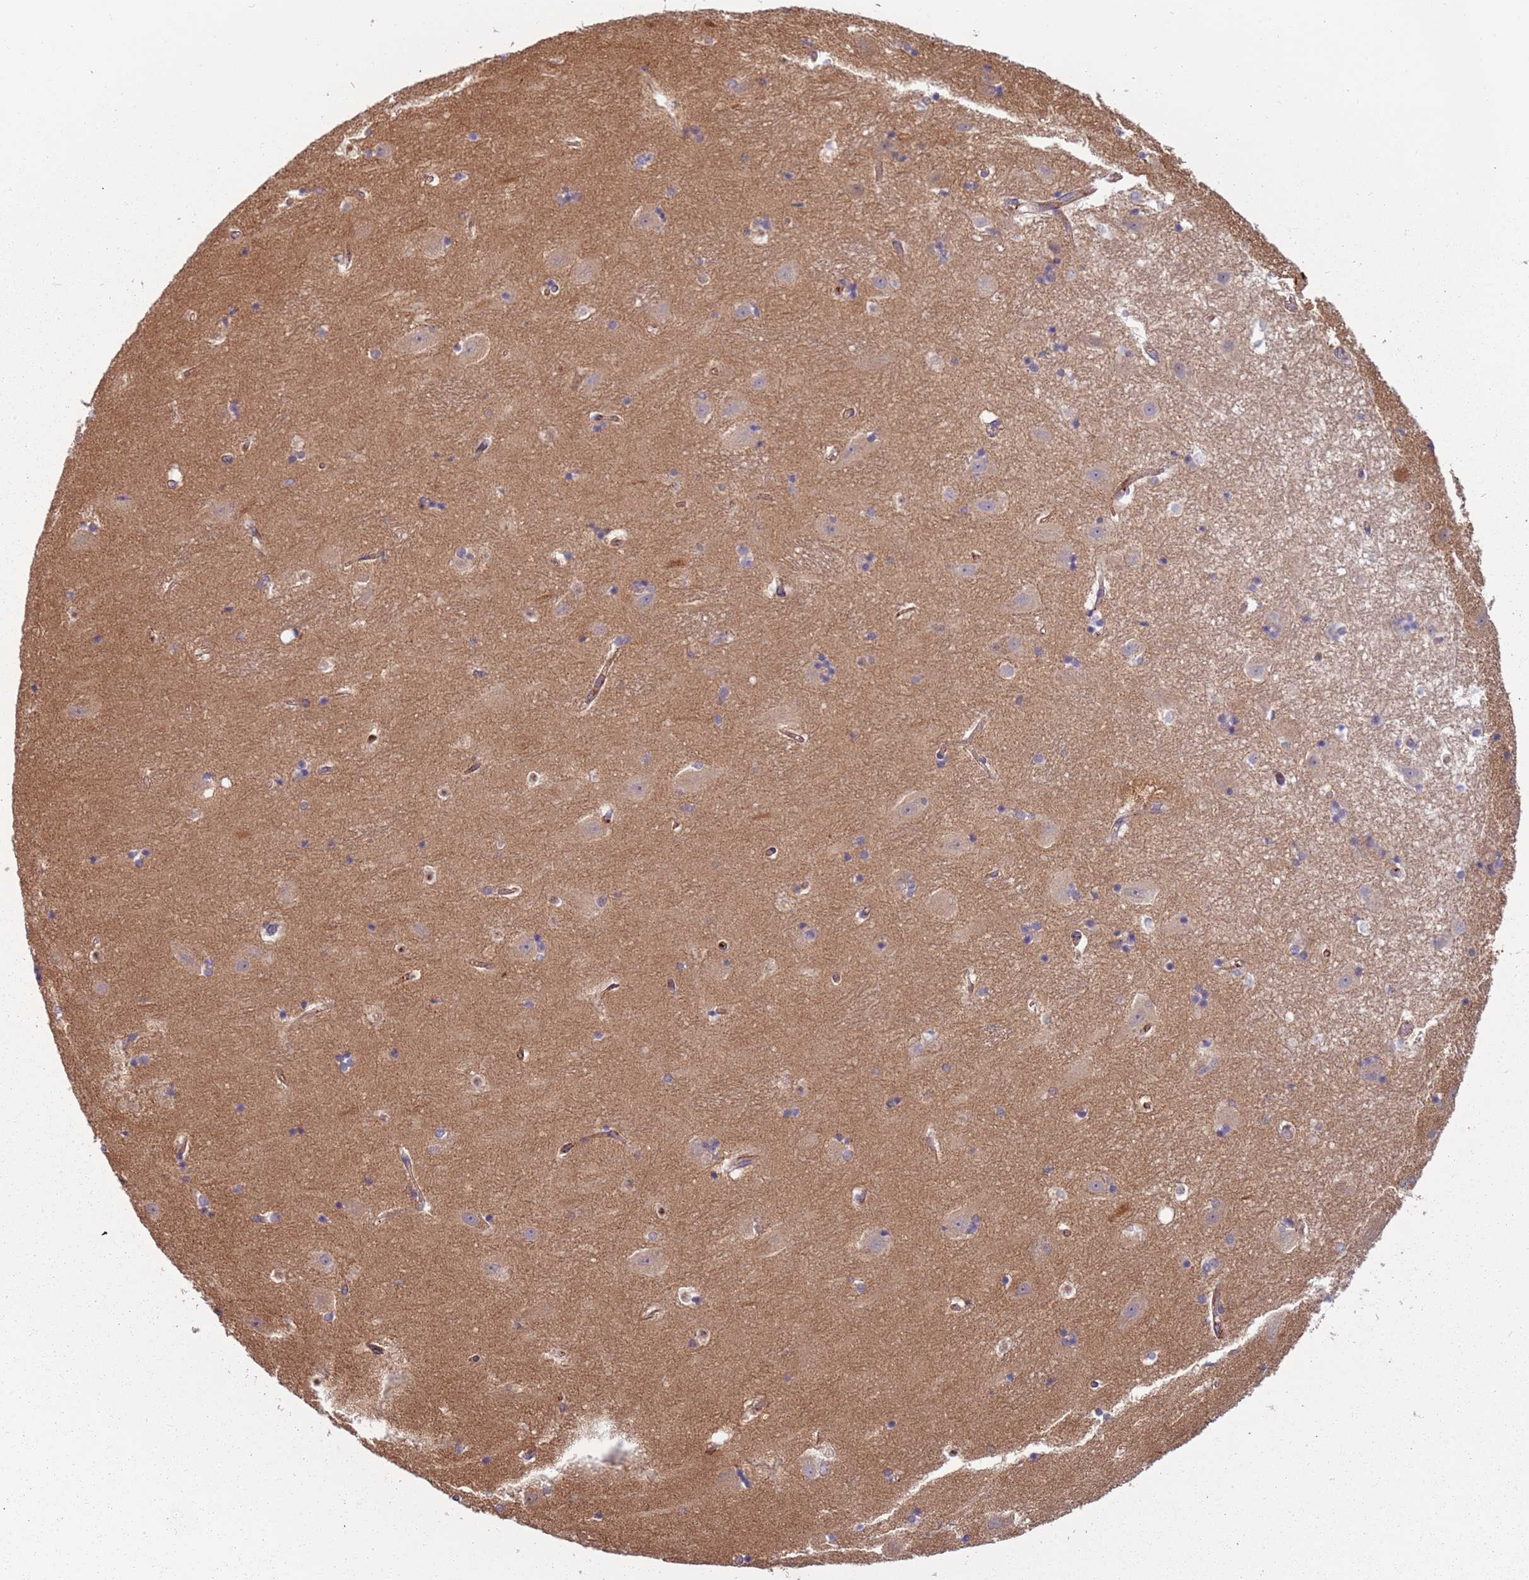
{"staining": {"intensity": "negative", "quantity": "none", "location": "none"}, "tissue": "hippocampus", "cell_type": "Glial cells", "image_type": "normal", "snomed": [{"axis": "morphology", "description": "Normal tissue, NOS"}, {"axis": "topography", "description": "Hippocampus"}], "caption": "A photomicrograph of hippocampus stained for a protein demonstrates no brown staining in glial cells.", "gene": "NADK", "patient": {"sex": "female", "age": 52}}